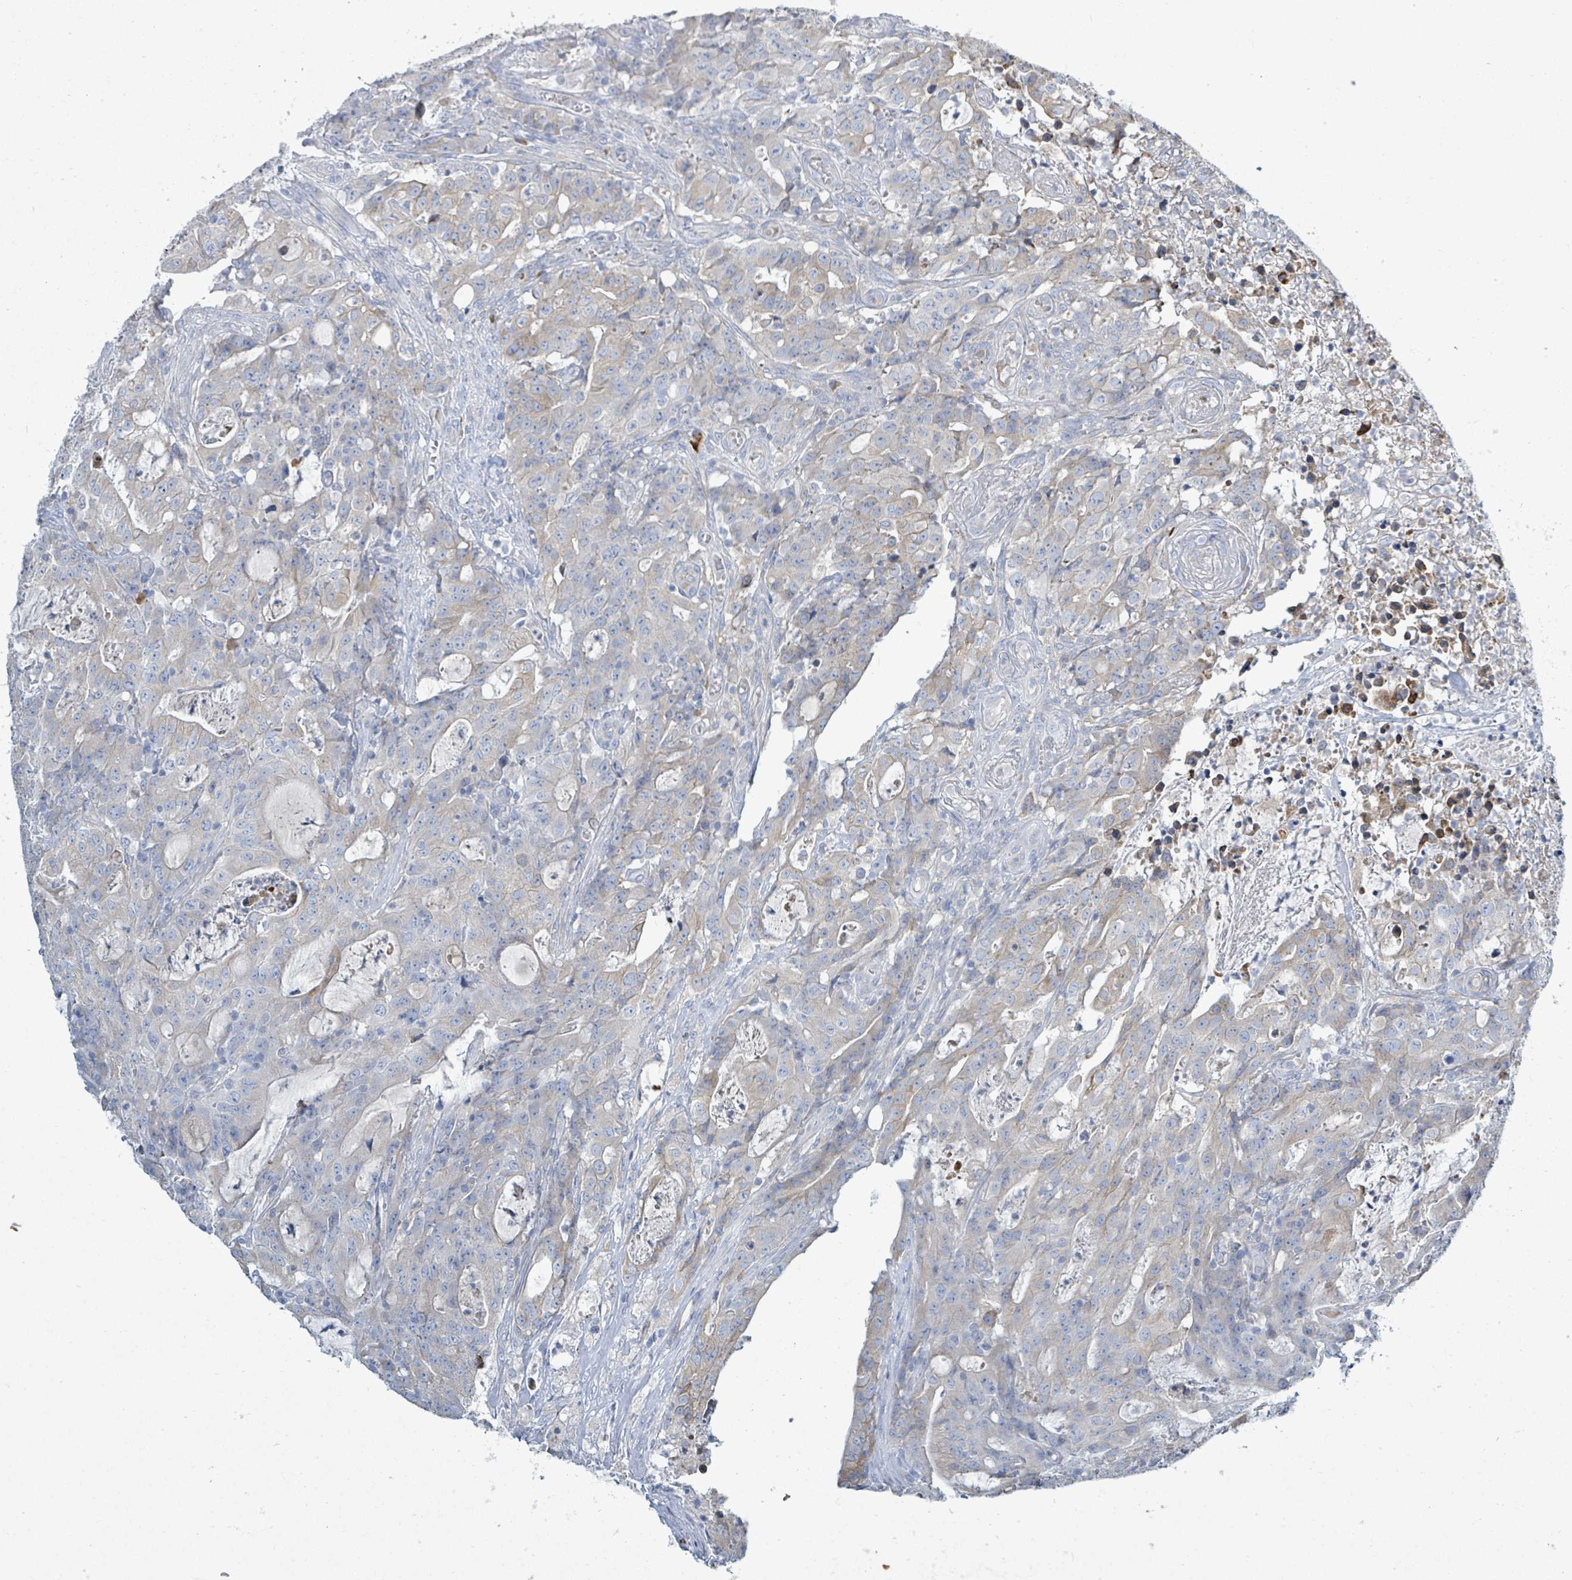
{"staining": {"intensity": "weak", "quantity": "25%-75%", "location": "cytoplasmic/membranous"}, "tissue": "colorectal cancer", "cell_type": "Tumor cells", "image_type": "cancer", "snomed": [{"axis": "morphology", "description": "Adenocarcinoma, NOS"}, {"axis": "topography", "description": "Colon"}], "caption": "Immunohistochemistry of human colorectal cancer (adenocarcinoma) shows low levels of weak cytoplasmic/membranous staining in approximately 25%-75% of tumor cells.", "gene": "SIRPB1", "patient": {"sex": "male", "age": 83}}